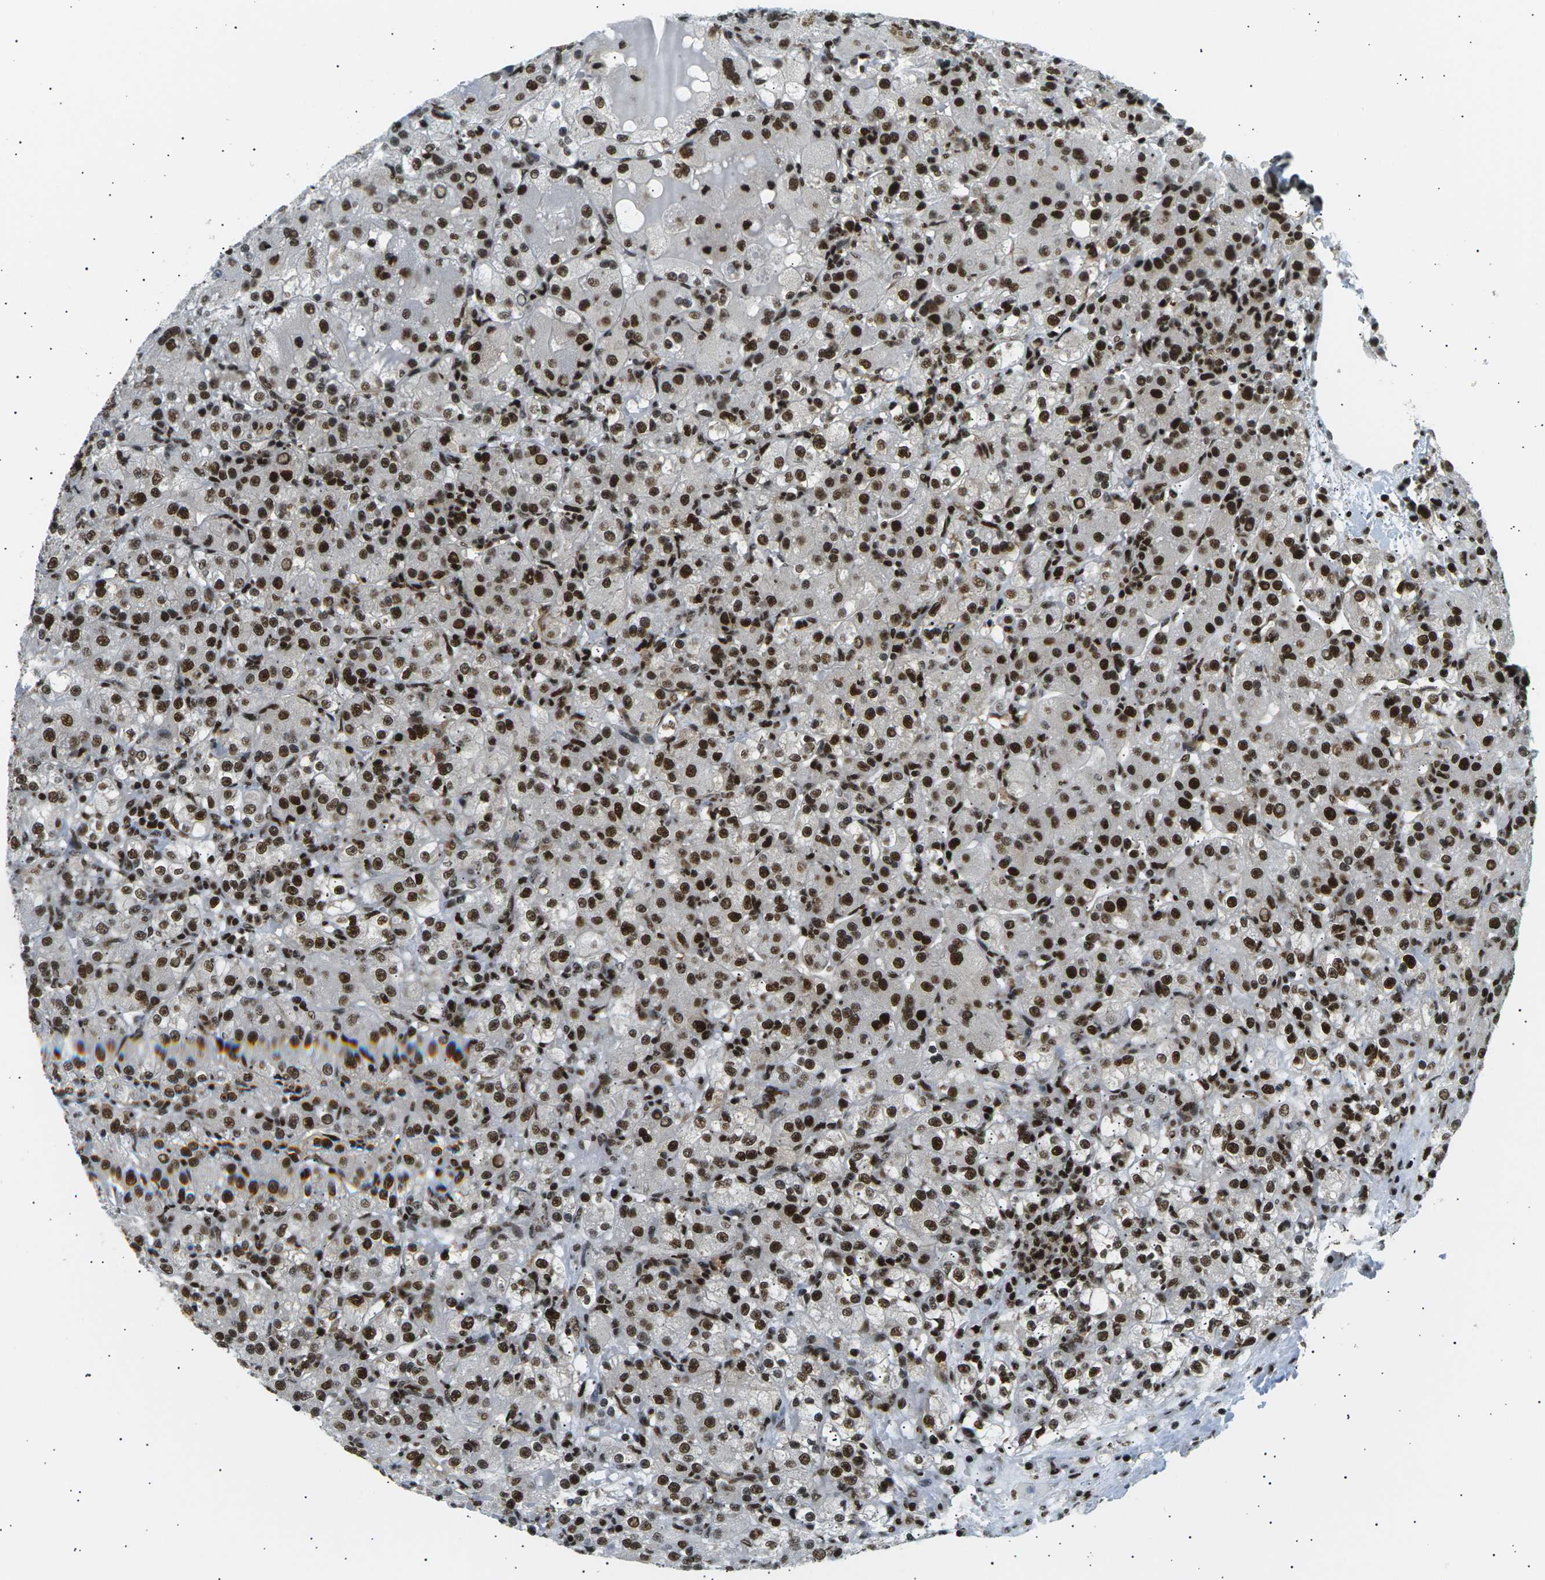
{"staining": {"intensity": "strong", "quantity": ">75%", "location": "nuclear"}, "tissue": "renal cancer", "cell_type": "Tumor cells", "image_type": "cancer", "snomed": [{"axis": "morphology", "description": "Normal tissue, NOS"}, {"axis": "morphology", "description": "Adenocarcinoma, NOS"}, {"axis": "topography", "description": "Kidney"}], "caption": "Immunohistochemical staining of renal adenocarcinoma demonstrates strong nuclear protein positivity in approximately >75% of tumor cells.", "gene": "RPA2", "patient": {"sex": "male", "age": 61}}